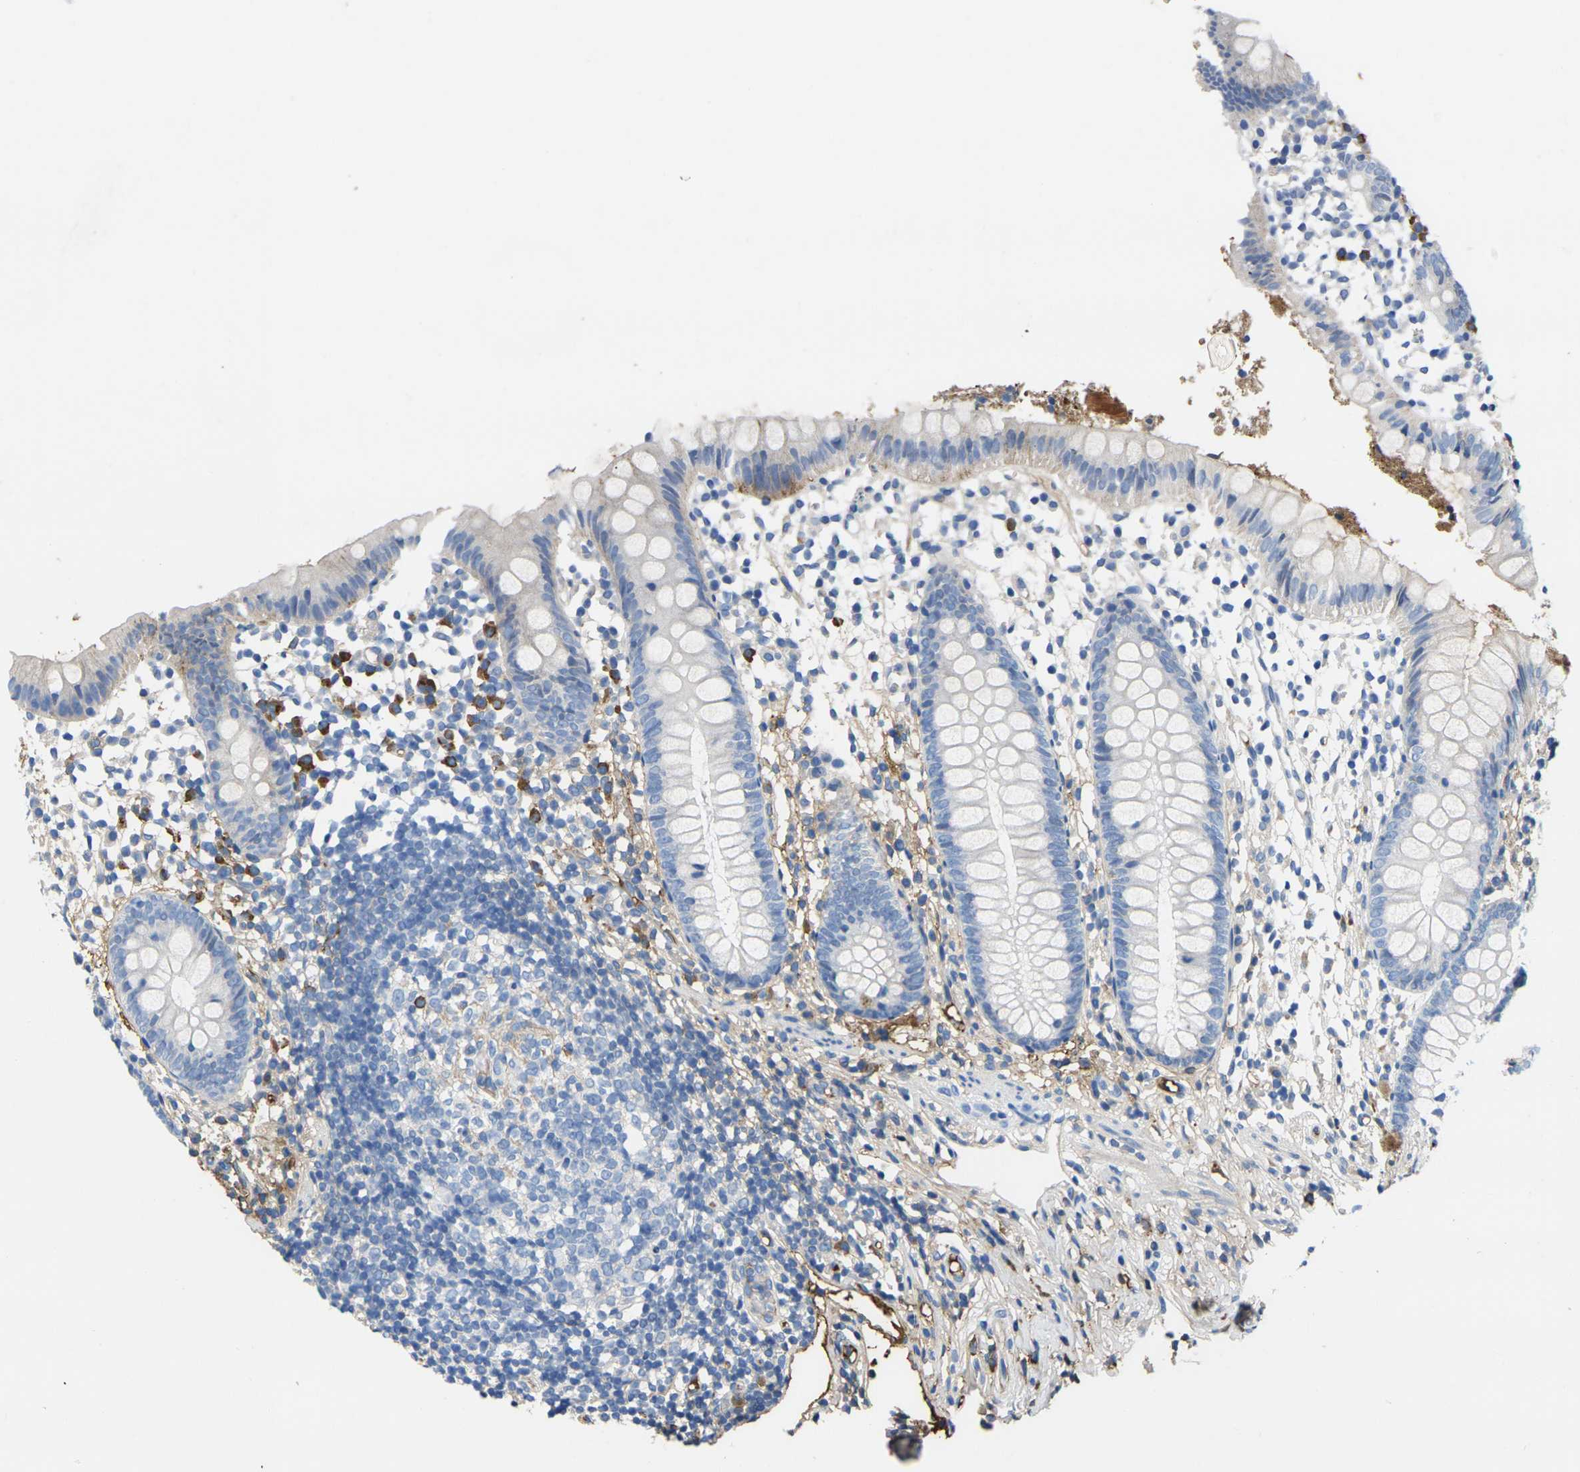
{"staining": {"intensity": "negative", "quantity": "none", "location": "none"}, "tissue": "appendix", "cell_type": "Glandular cells", "image_type": "normal", "snomed": [{"axis": "morphology", "description": "Normal tissue, NOS"}, {"axis": "topography", "description": "Appendix"}], "caption": "There is no significant staining in glandular cells of appendix. (DAB (3,3'-diaminobenzidine) IHC visualized using brightfield microscopy, high magnification).", "gene": "GREM2", "patient": {"sex": "female", "age": 20}}